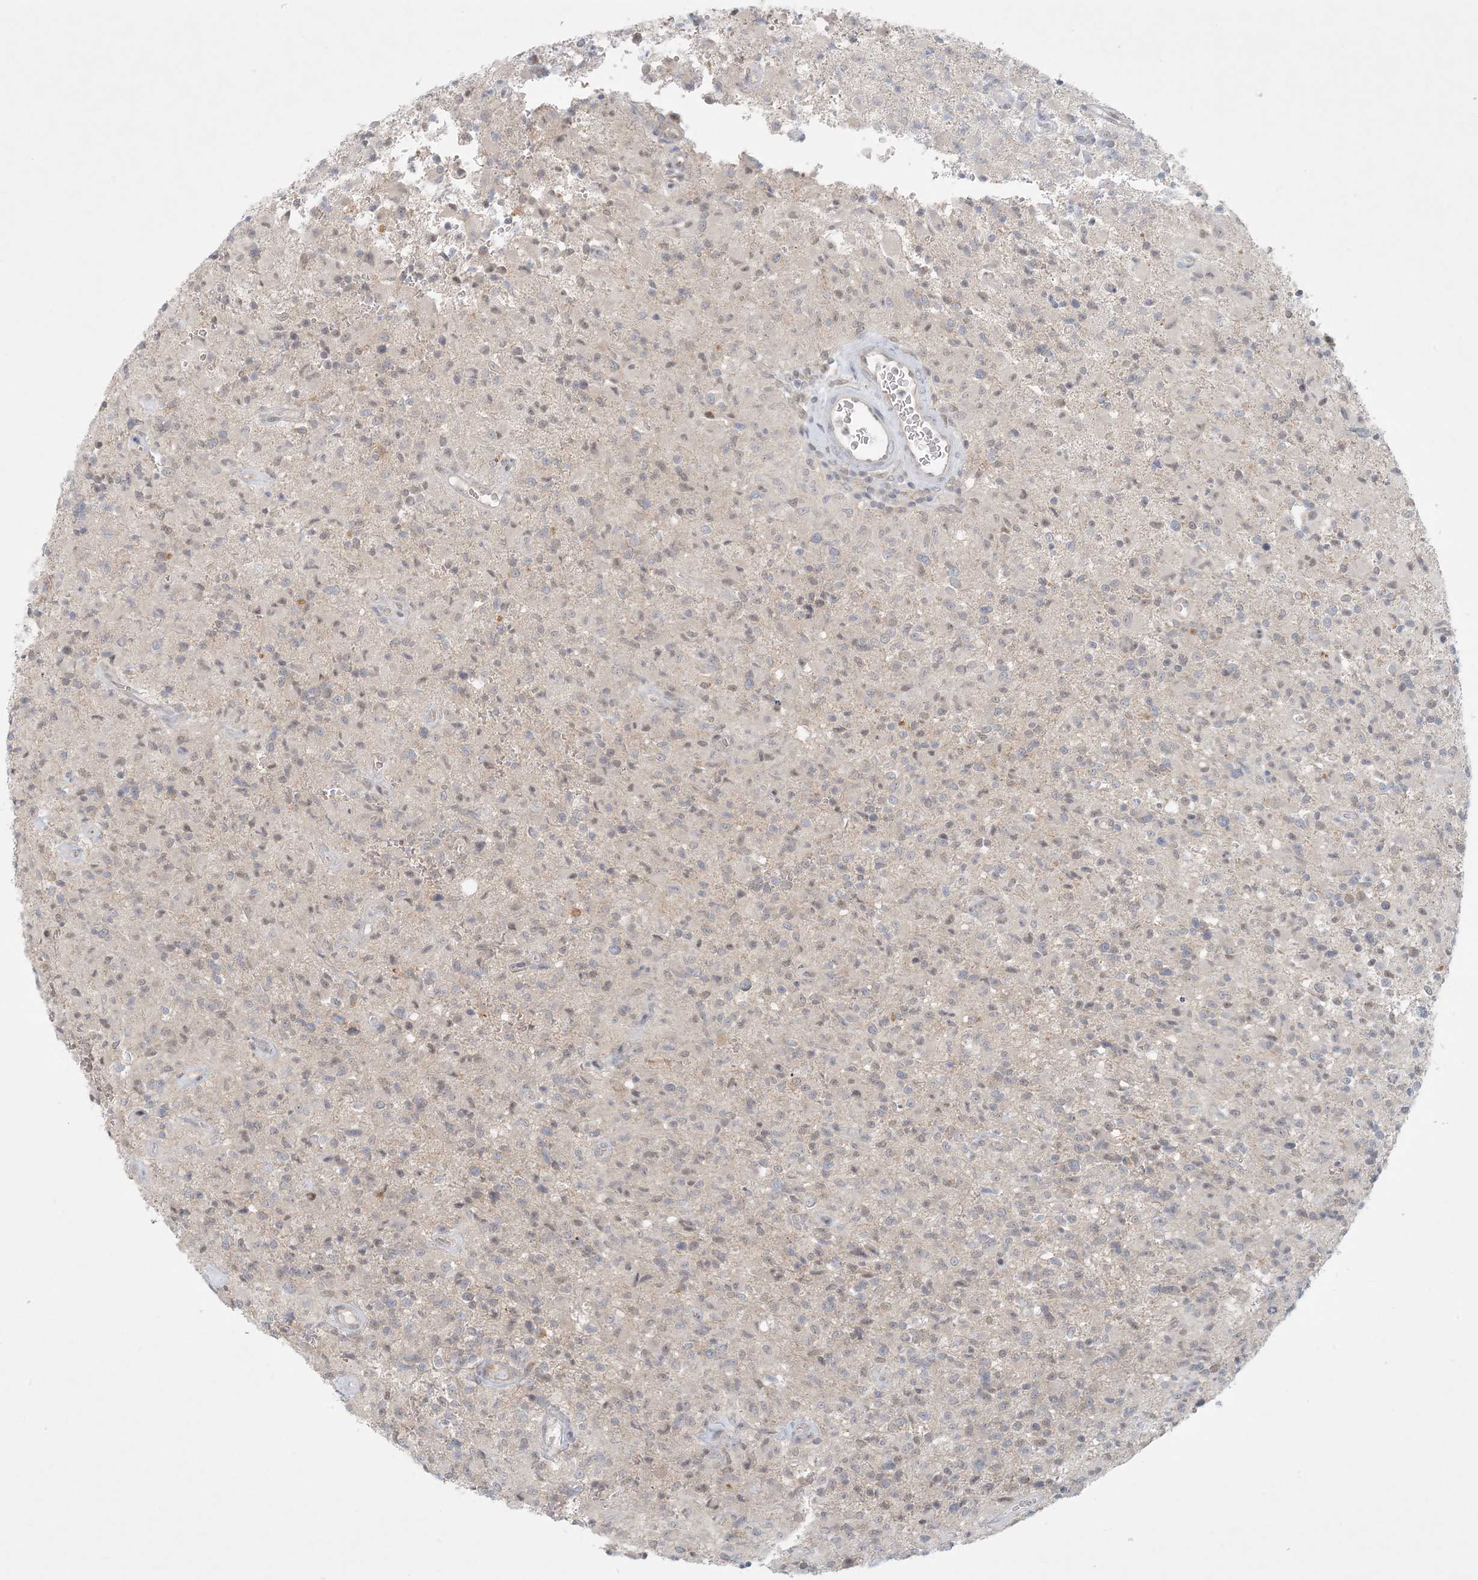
{"staining": {"intensity": "weak", "quantity": "<25%", "location": "cytoplasmic/membranous,nuclear"}, "tissue": "glioma", "cell_type": "Tumor cells", "image_type": "cancer", "snomed": [{"axis": "morphology", "description": "Glioma, malignant, High grade"}, {"axis": "topography", "description": "Brain"}], "caption": "The IHC photomicrograph has no significant expression in tumor cells of glioma tissue.", "gene": "OBI1", "patient": {"sex": "female", "age": 57}}